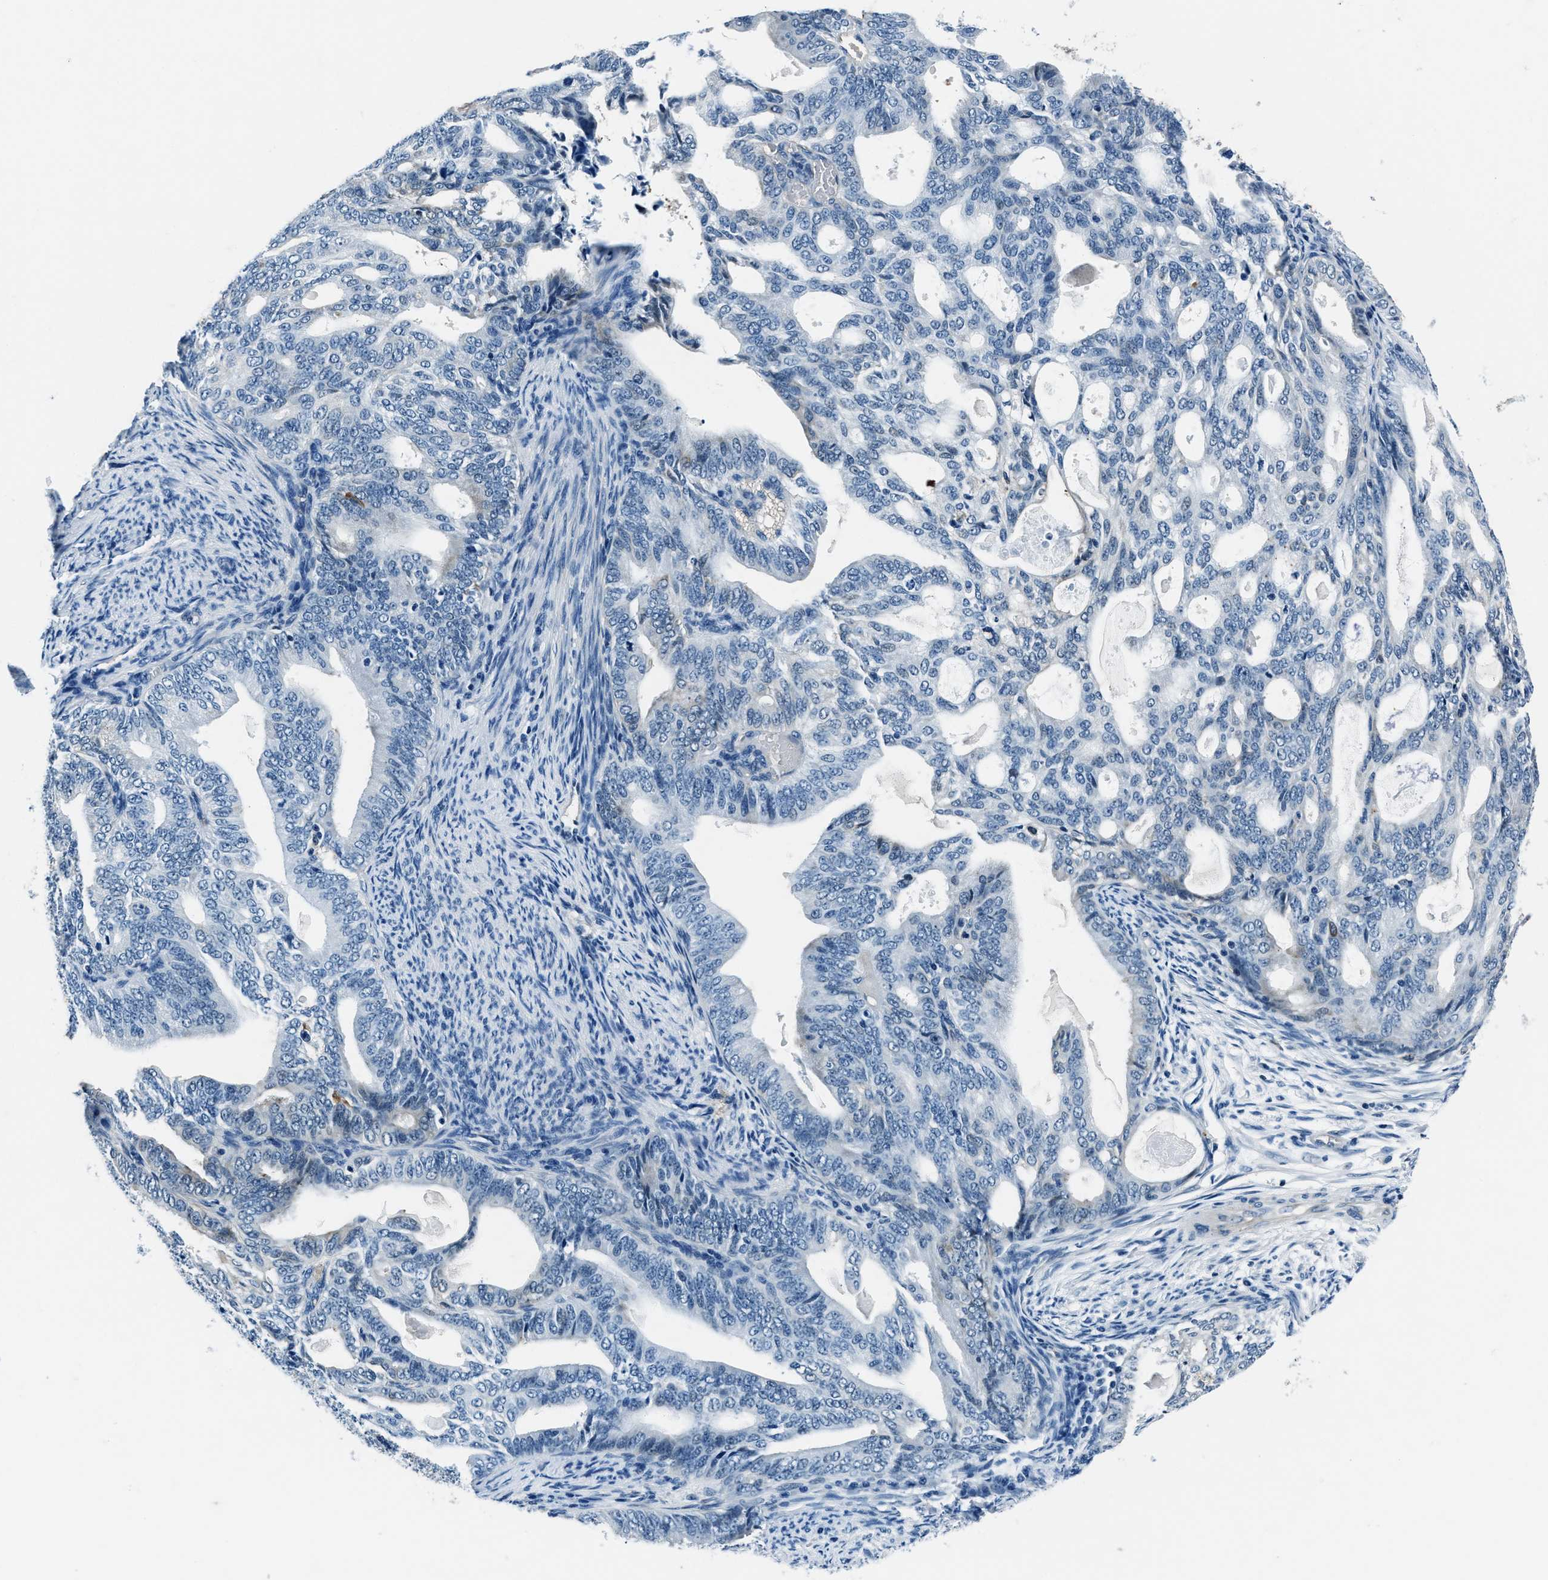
{"staining": {"intensity": "negative", "quantity": "none", "location": "none"}, "tissue": "endometrial cancer", "cell_type": "Tumor cells", "image_type": "cancer", "snomed": [{"axis": "morphology", "description": "Adenocarcinoma, NOS"}, {"axis": "topography", "description": "Endometrium"}], "caption": "A high-resolution micrograph shows immunohistochemistry (IHC) staining of adenocarcinoma (endometrial), which demonstrates no significant staining in tumor cells.", "gene": "PTPDC1", "patient": {"sex": "female", "age": 58}}